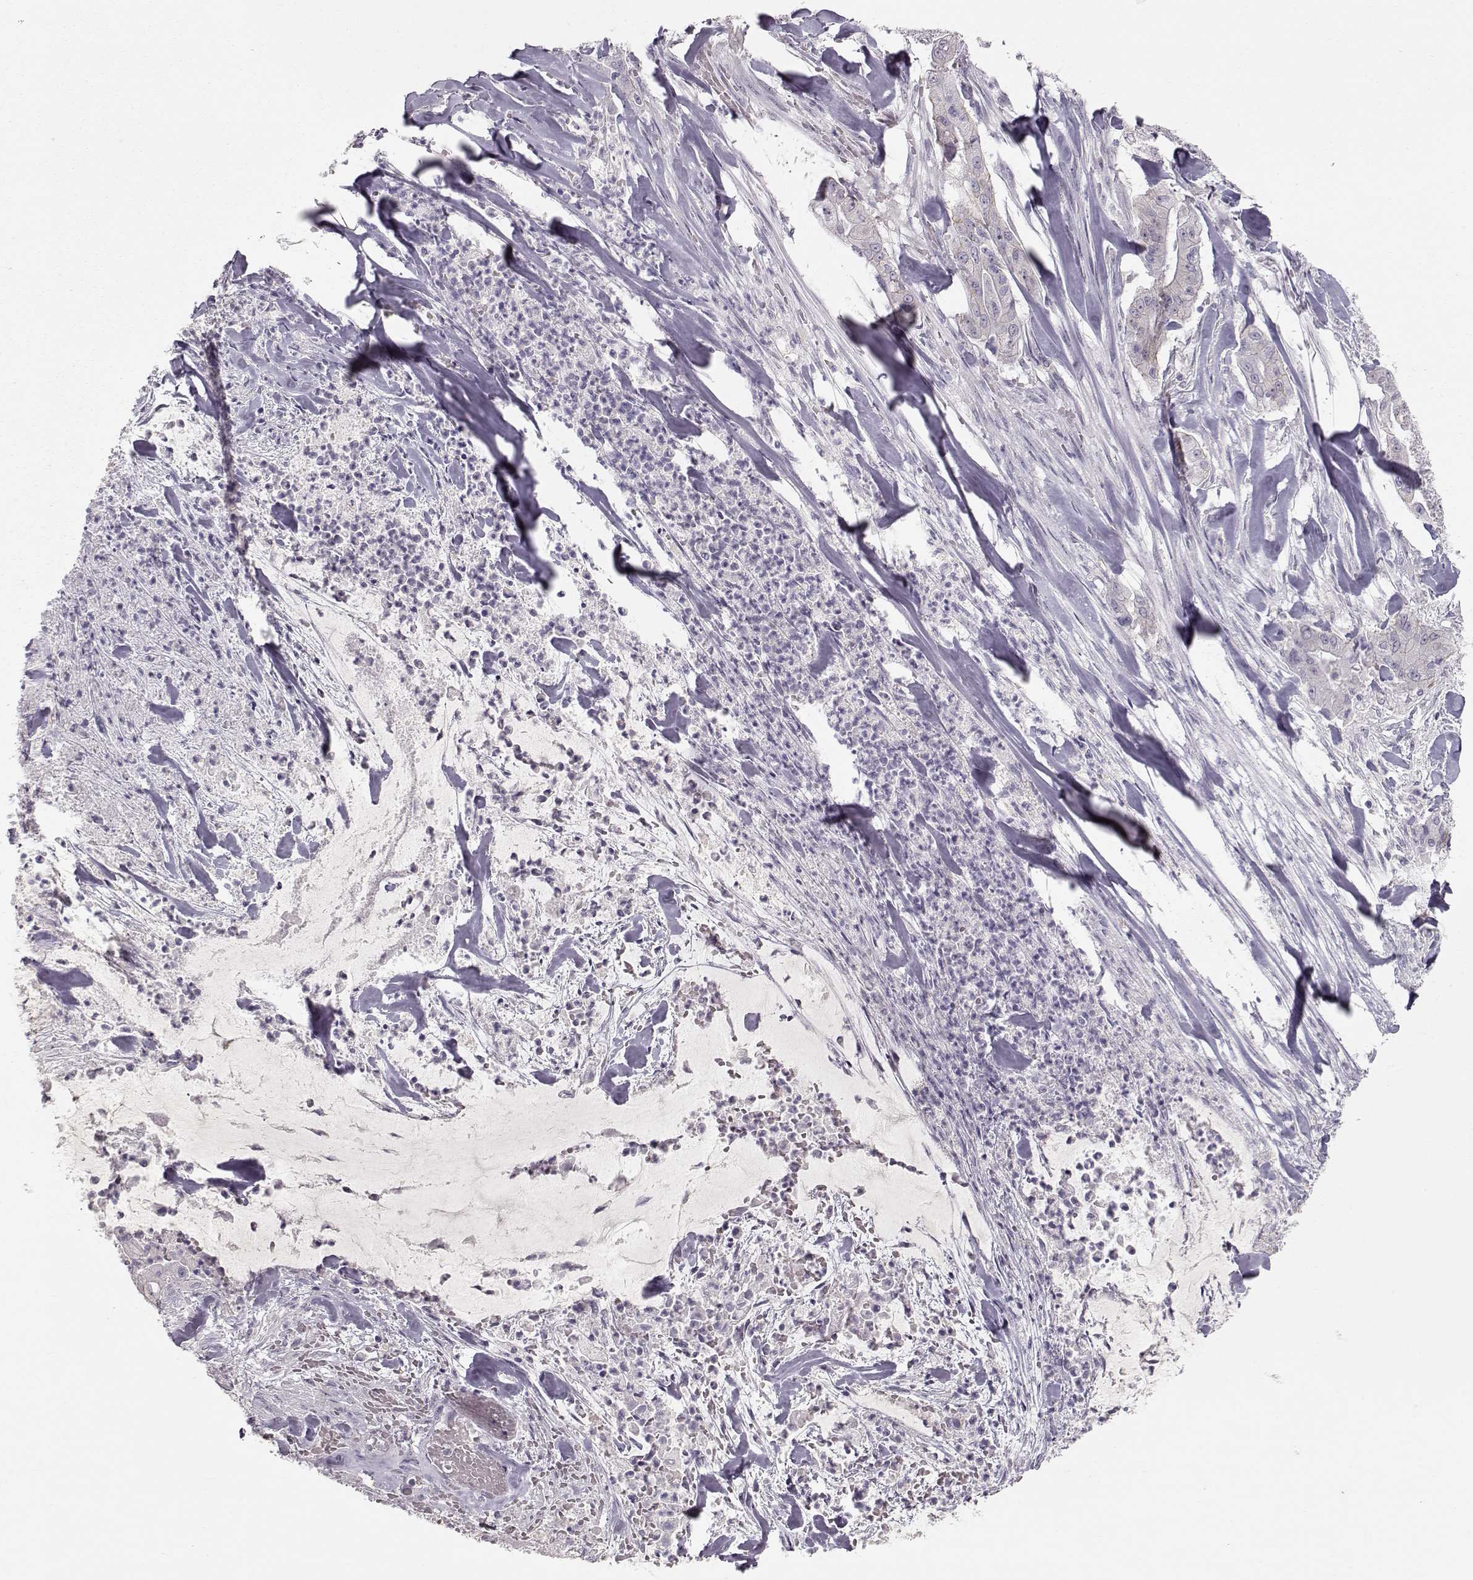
{"staining": {"intensity": "negative", "quantity": "none", "location": "none"}, "tissue": "pancreatic cancer", "cell_type": "Tumor cells", "image_type": "cancer", "snomed": [{"axis": "morphology", "description": "Normal tissue, NOS"}, {"axis": "morphology", "description": "Inflammation, NOS"}, {"axis": "morphology", "description": "Adenocarcinoma, NOS"}, {"axis": "topography", "description": "Pancreas"}], "caption": "This is an immunohistochemistry (IHC) micrograph of pancreatic adenocarcinoma. There is no positivity in tumor cells.", "gene": "FAM205A", "patient": {"sex": "male", "age": 57}}